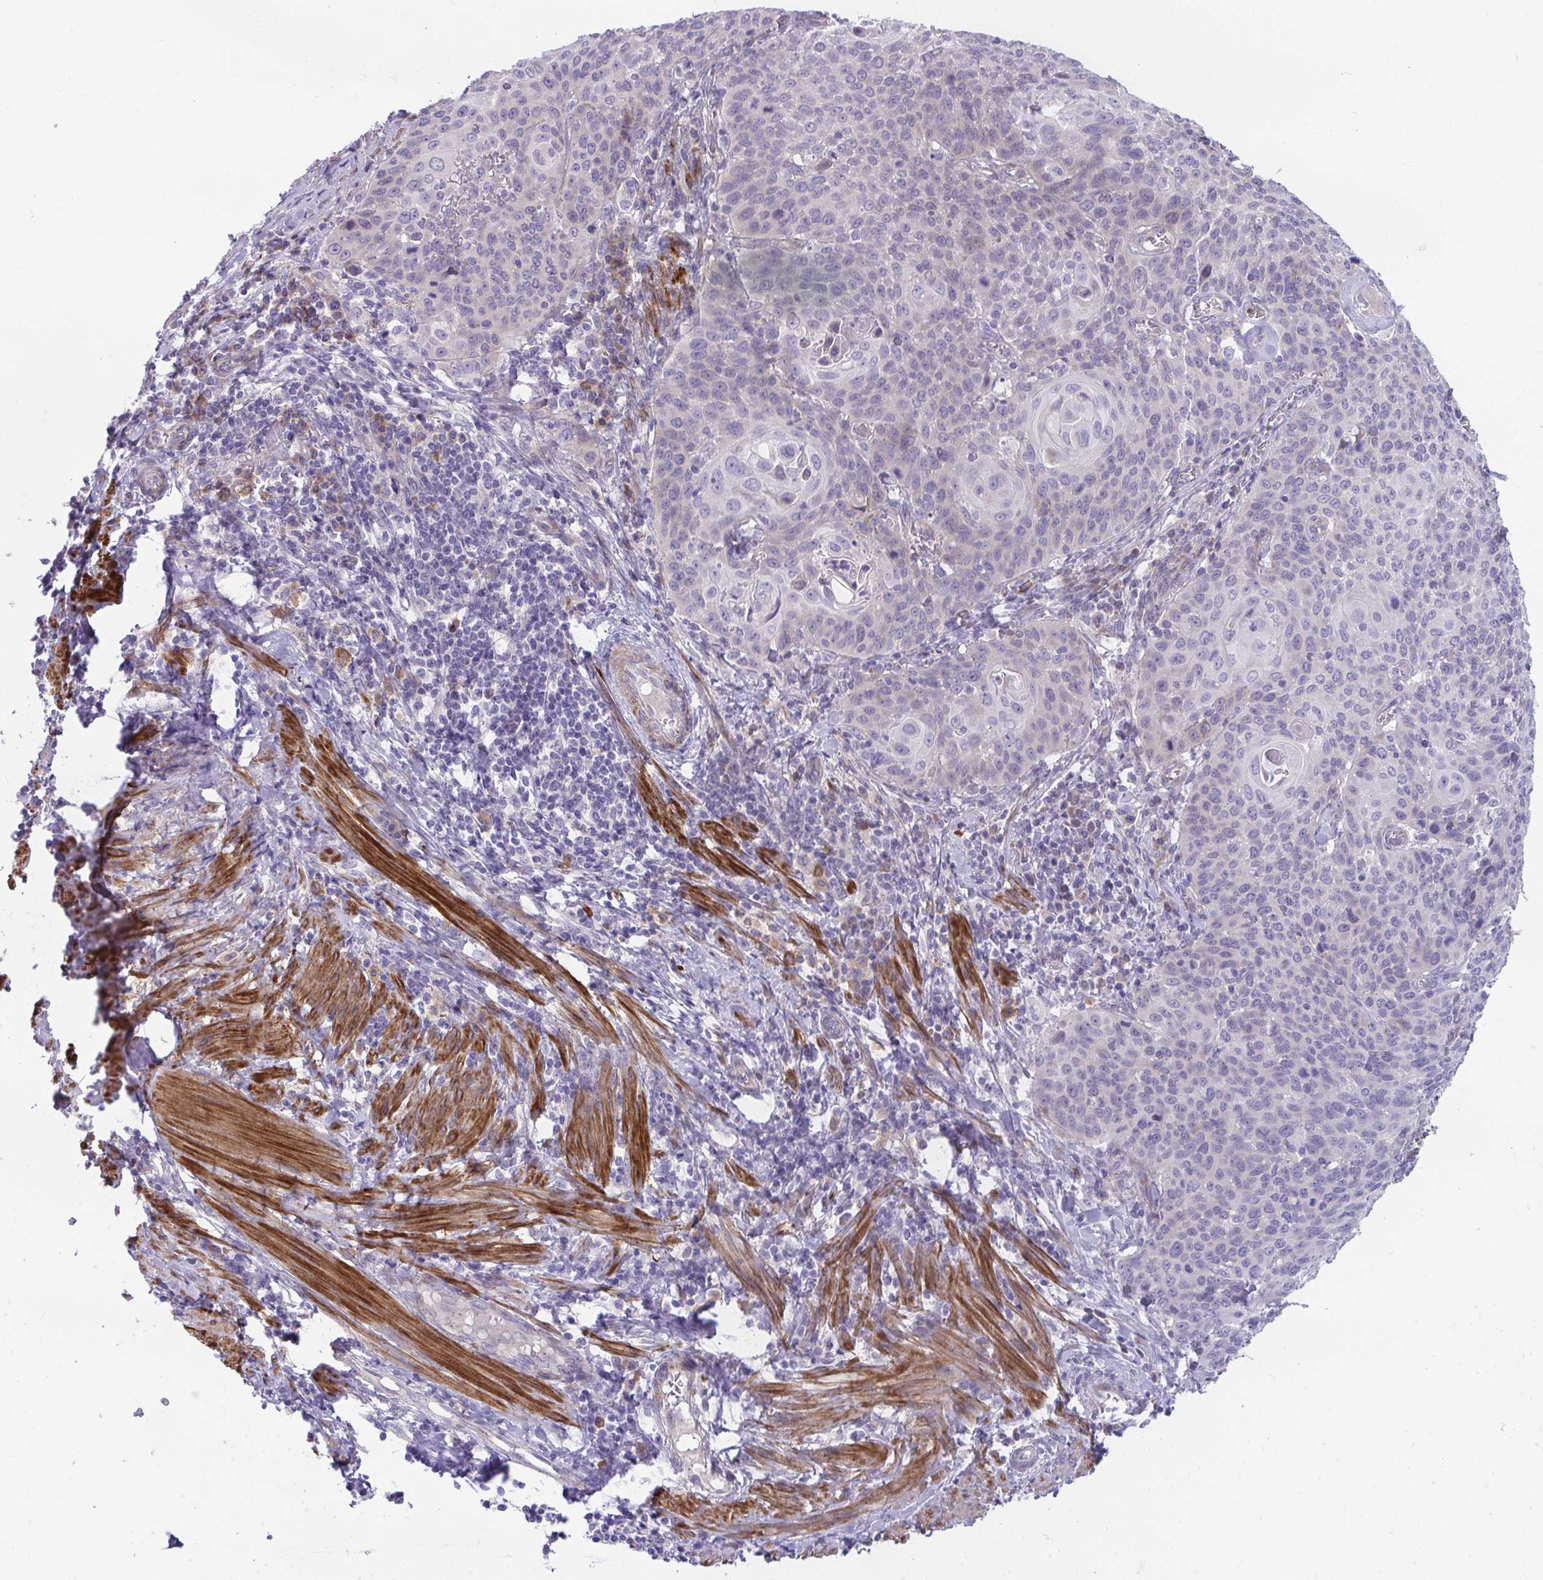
{"staining": {"intensity": "negative", "quantity": "none", "location": "none"}, "tissue": "cervical cancer", "cell_type": "Tumor cells", "image_type": "cancer", "snomed": [{"axis": "morphology", "description": "Squamous cell carcinoma, NOS"}, {"axis": "topography", "description": "Cervix"}], "caption": "This is an IHC image of human cervical cancer. There is no staining in tumor cells.", "gene": "PIGZ", "patient": {"sex": "female", "age": 65}}